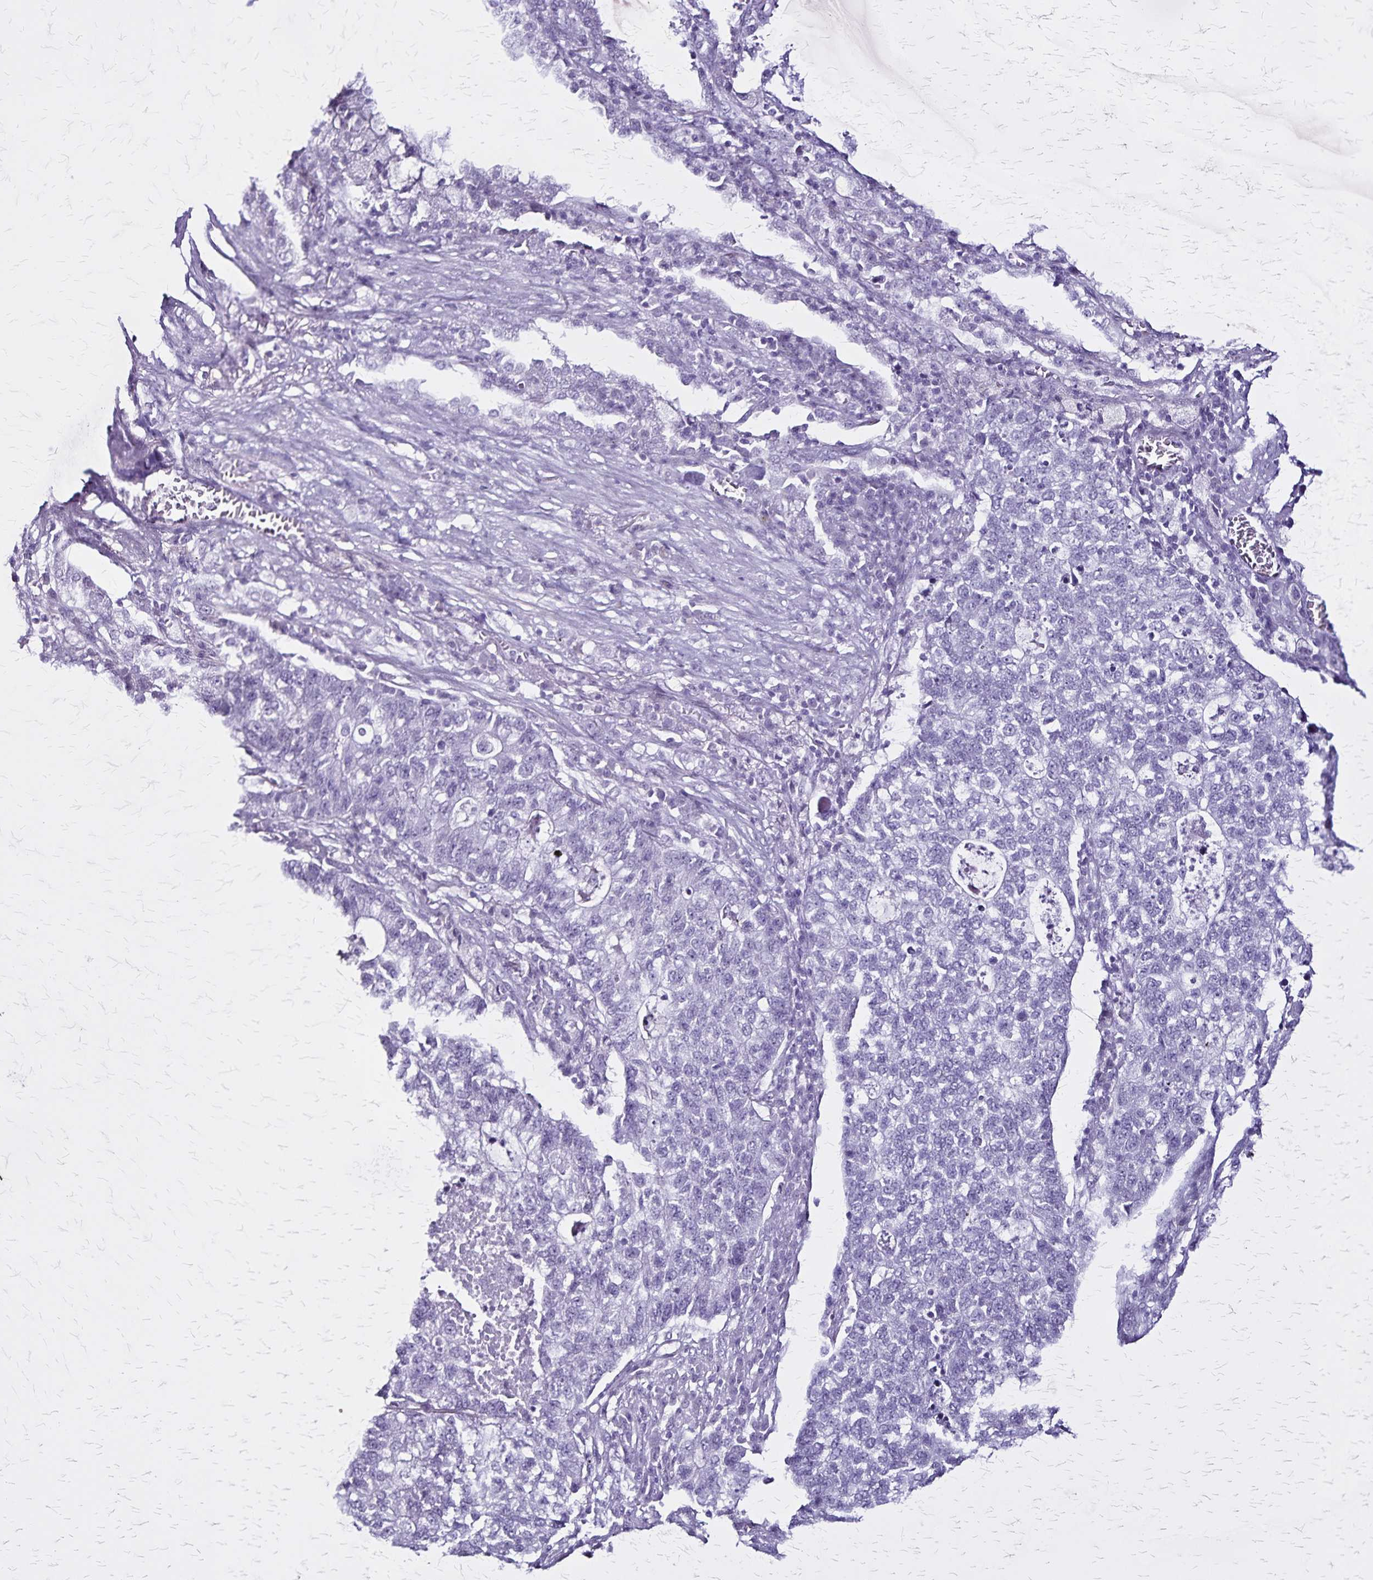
{"staining": {"intensity": "negative", "quantity": "none", "location": "none"}, "tissue": "lung cancer", "cell_type": "Tumor cells", "image_type": "cancer", "snomed": [{"axis": "morphology", "description": "Adenocarcinoma, NOS"}, {"axis": "topography", "description": "Lung"}], "caption": "Human adenocarcinoma (lung) stained for a protein using IHC demonstrates no expression in tumor cells.", "gene": "KRT2", "patient": {"sex": "male", "age": 57}}